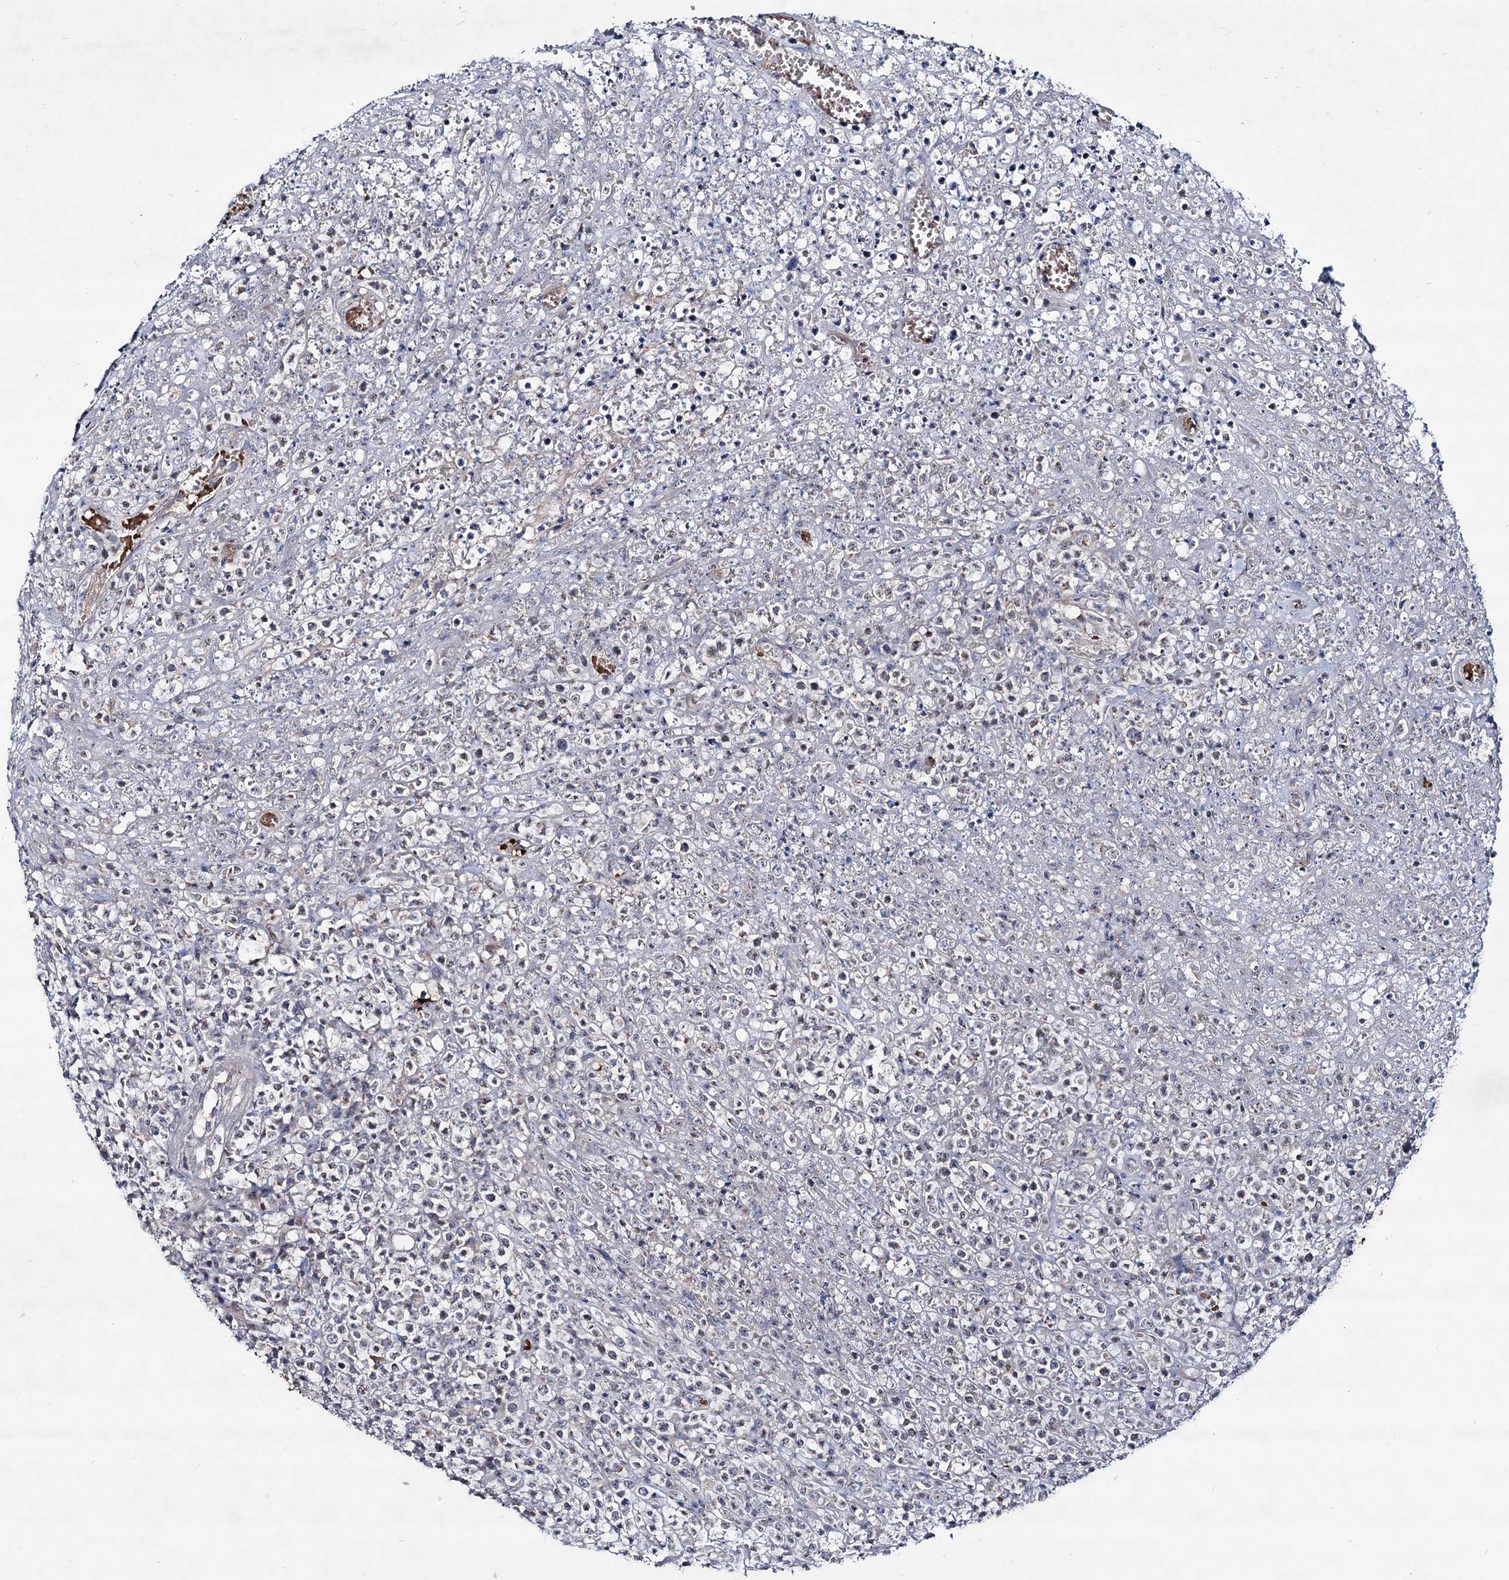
{"staining": {"intensity": "negative", "quantity": "none", "location": "none"}, "tissue": "lymphoma", "cell_type": "Tumor cells", "image_type": "cancer", "snomed": [{"axis": "morphology", "description": "Malignant lymphoma, non-Hodgkin's type, High grade"}, {"axis": "topography", "description": "Colon"}], "caption": "This is an immunohistochemistry image of human lymphoma. There is no positivity in tumor cells.", "gene": "RNF6", "patient": {"sex": "female", "age": 53}}